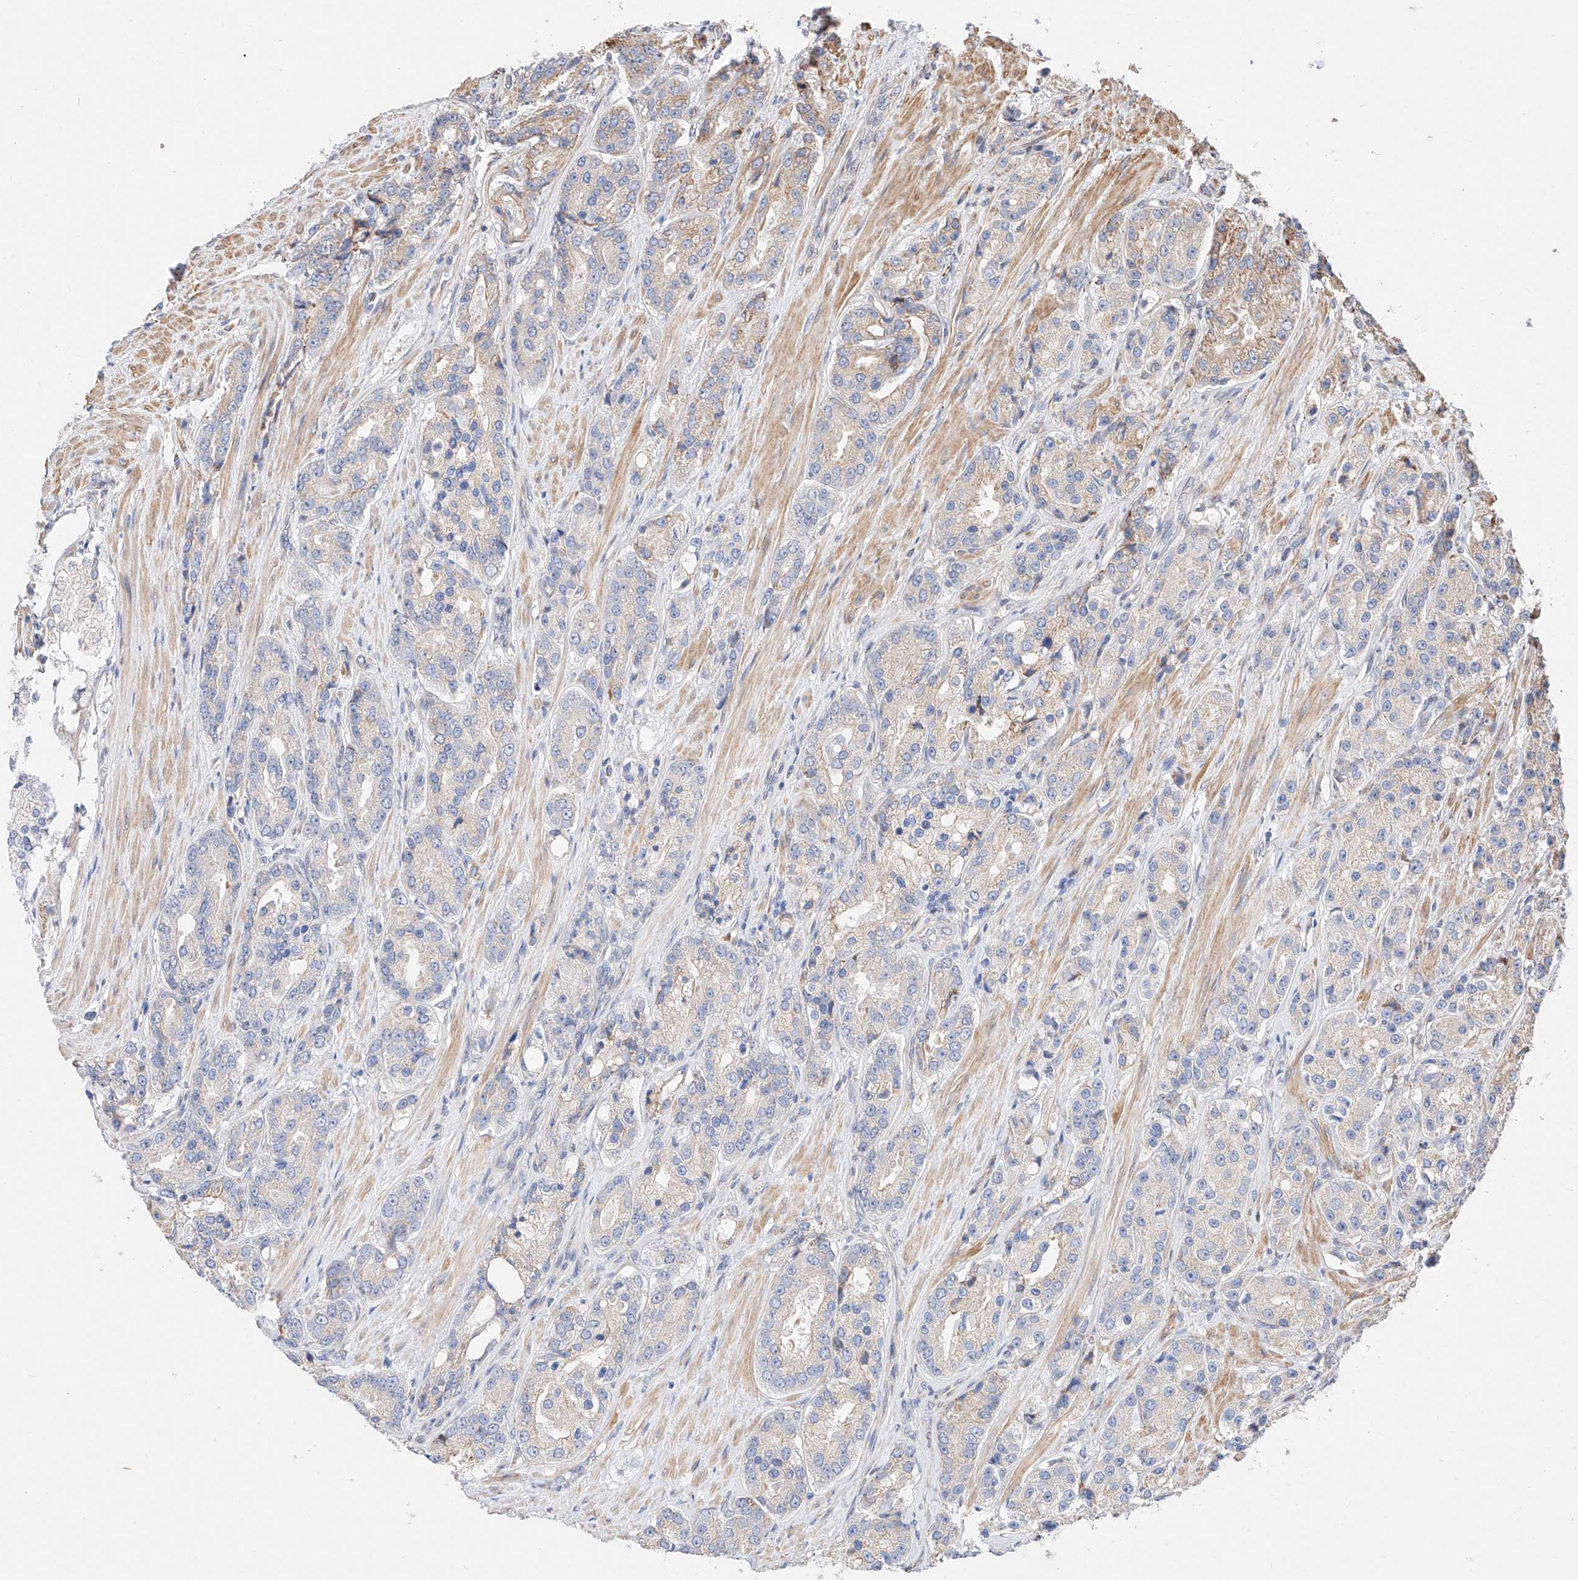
{"staining": {"intensity": "negative", "quantity": "none", "location": "none"}, "tissue": "prostate cancer", "cell_type": "Tumor cells", "image_type": "cancer", "snomed": [{"axis": "morphology", "description": "Adenocarcinoma, High grade"}, {"axis": "topography", "description": "Prostate"}], "caption": "Tumor cells are negative for brown protein staining in prostate cancer. (DAB immunohistochemistry, high magnification).", "gene": "ATP9B", "patient": {"sex": "male", "age": 60}}